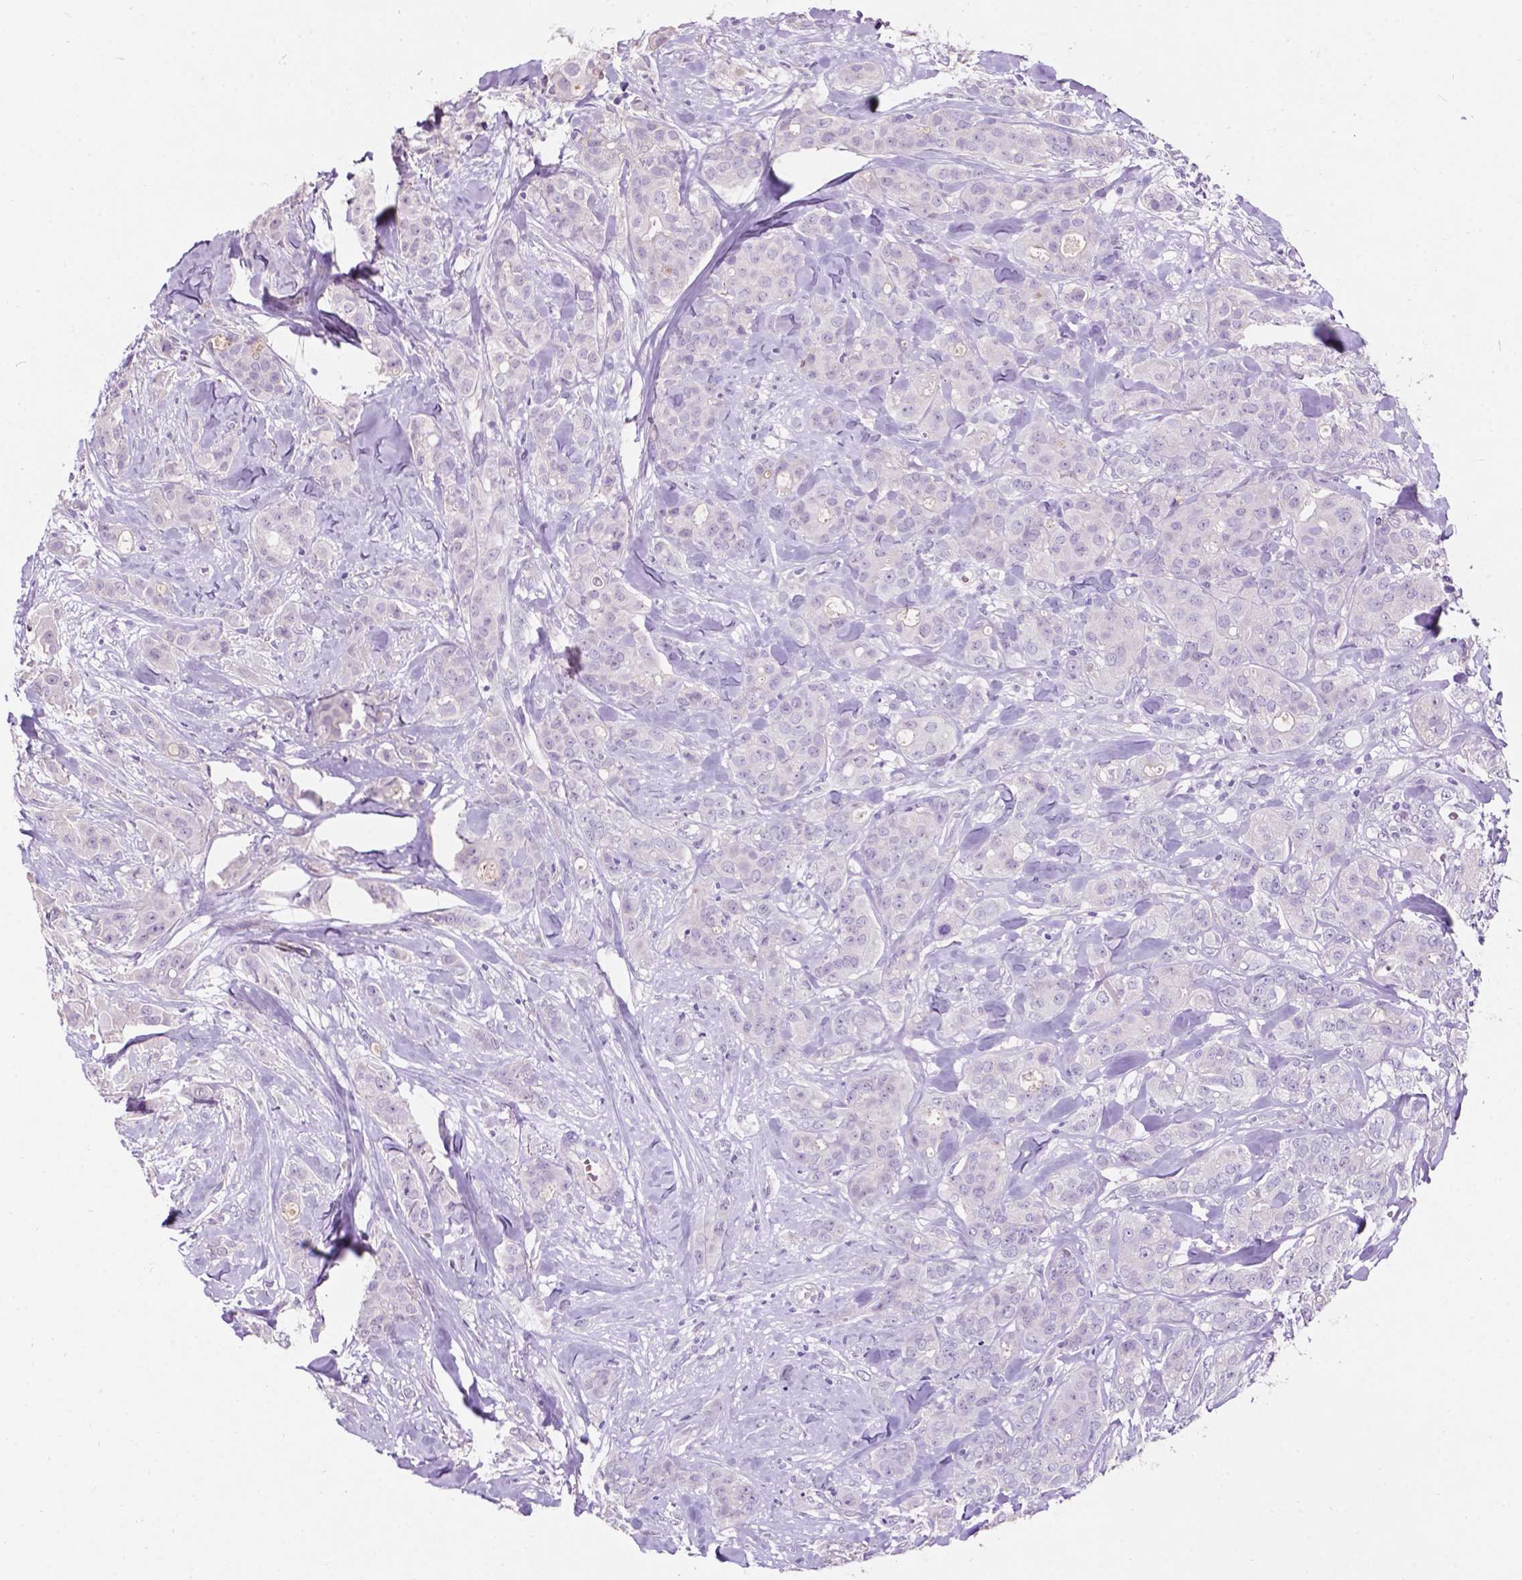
{"staining": {"intensity": "negative", "quantity": "none", "location": "none"}, "tissue": "breast cancer", "cell_type": "Tumor cells", "image_type": "cancer", "snomed": [{"axis": "morphology", "description": "Duct carcinoma"}, {"axis": "topography", "description": "Breast"}], "caption": "Tumor cells show no significant protein staining in infiltrating ductal carcinoma (breast). (Brightfield microscopy of DAB (3,3'-diaminobenzidine) immunohistochemistry (IHC) at high magnification).", "gene": "PLSCR1", "patient": {"sex": "female", "age": 43}}